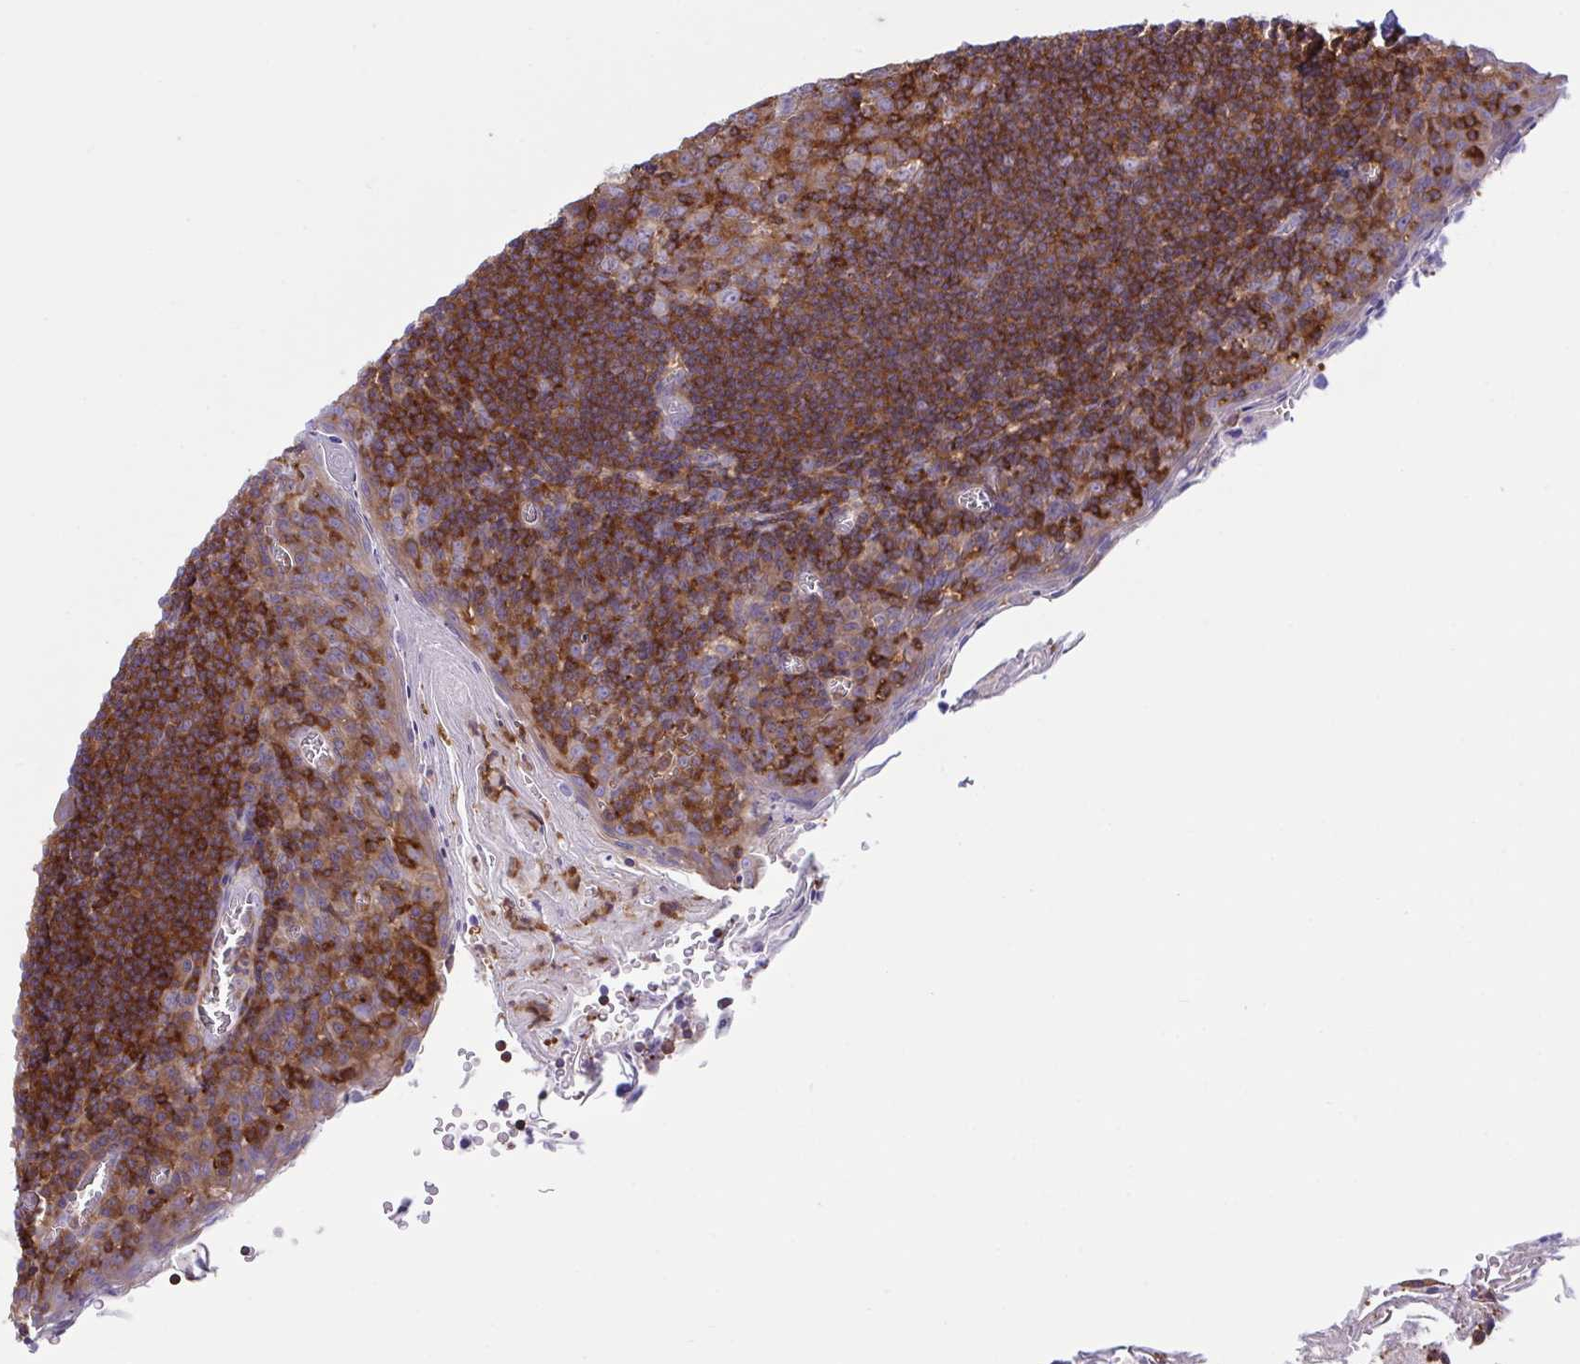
{"staining": {"intensity": "moderate", "quantity": ">75%", "location": "cytoplasmic/membranous"}, "tissue": "tonsil", "cell_type": "Germinal center cells", "image_type": "normal", "snomed": [{"axis": "morphology", "description": "Normal tissue, NOS"}, {"axis": "topography", "description": "Tonsil"}], "caption": "Normal tonsil reveals moderate cytoplasmic/membranous expression in approximately >75% of germinal center cells, visualized by immunohistochemistry.", "gene": "TSC22D3", "patient": {"sex": "male", "age": 27}}